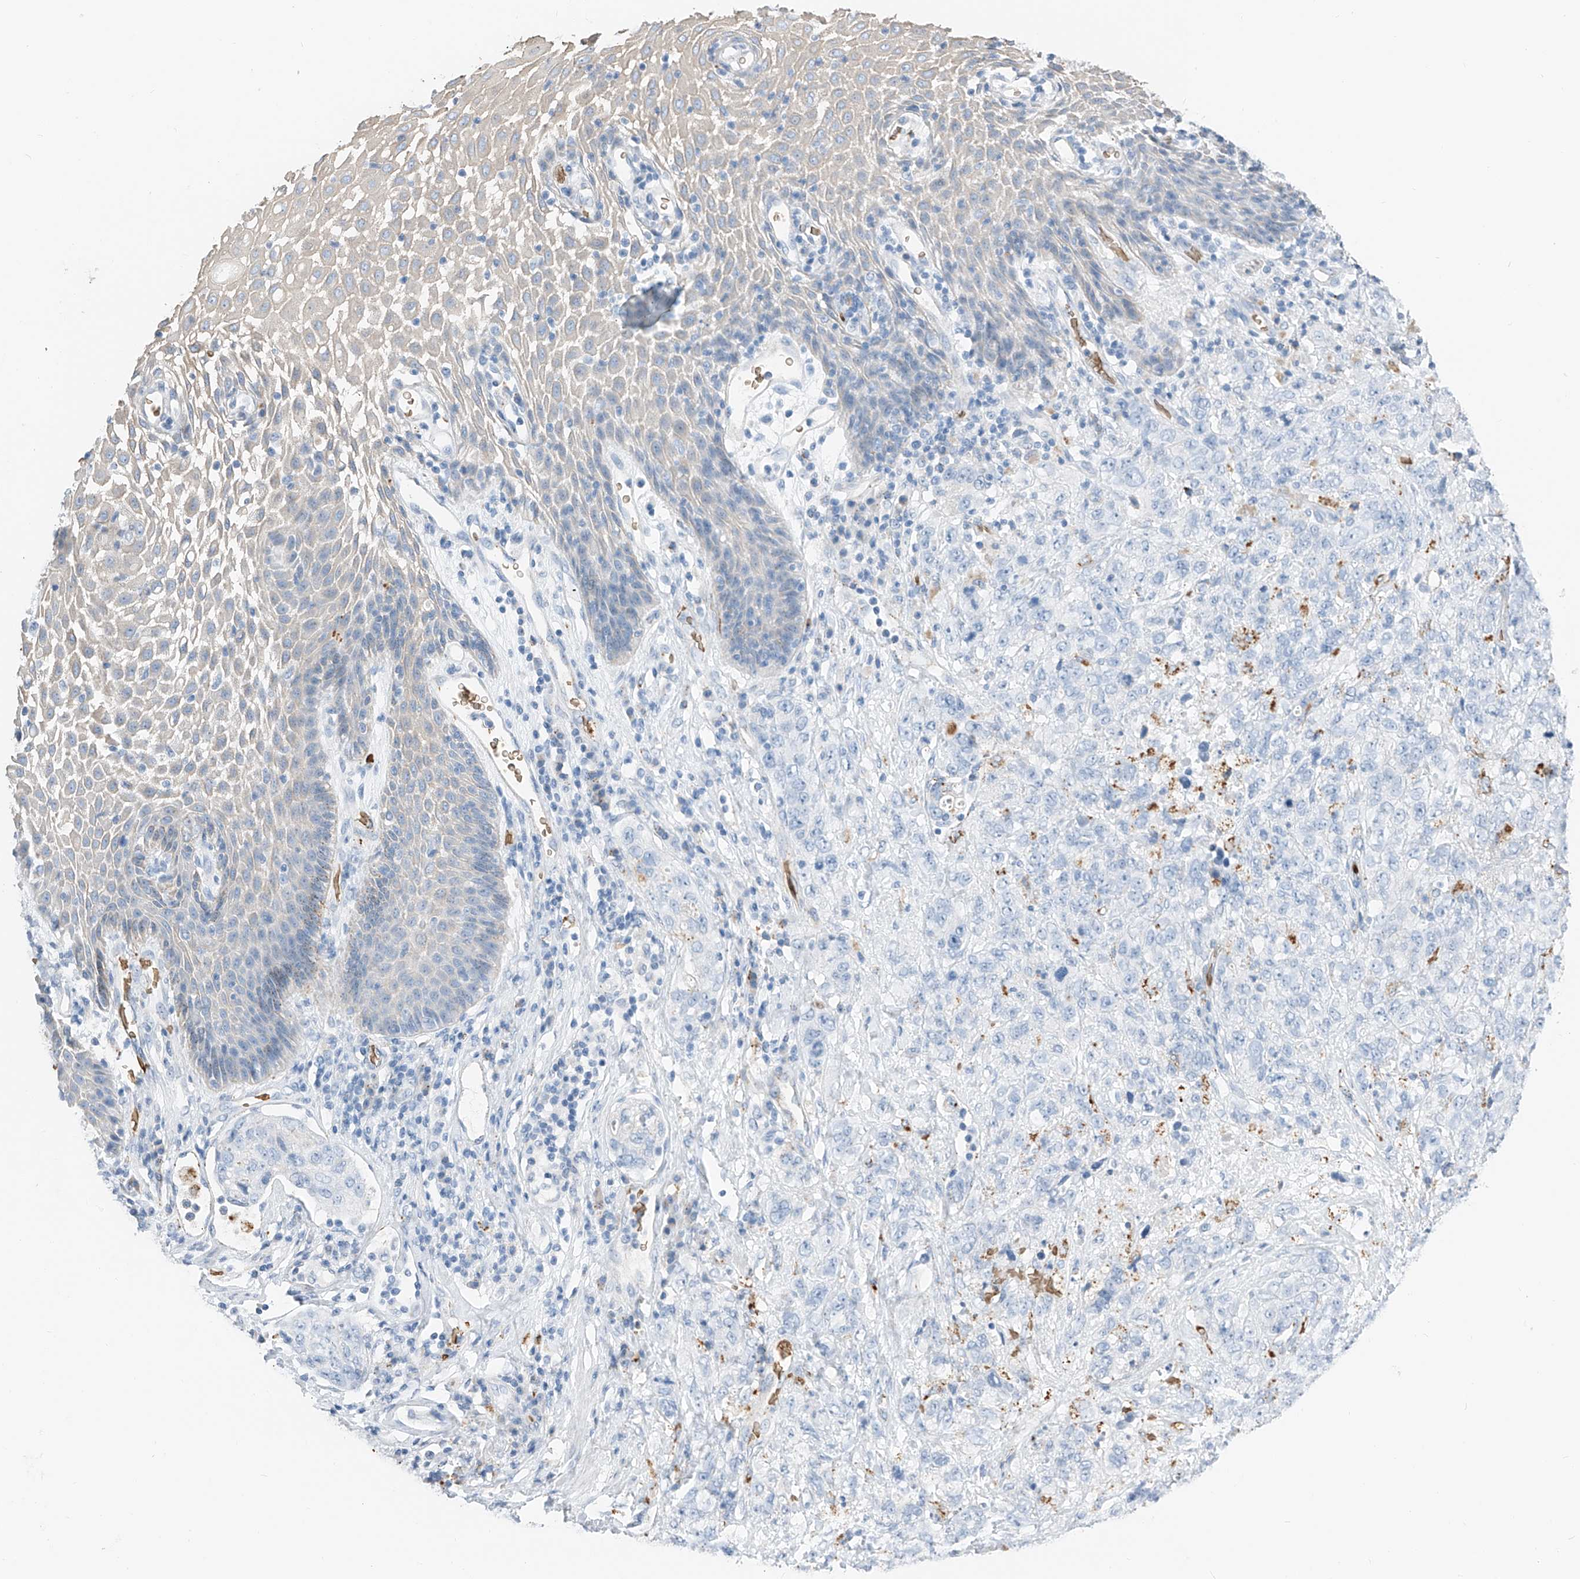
{"staining": {"intensity": "negative", "quantity": "none", "location": "none"}, "tissue": "stomach cancer", "cell_type": "Tumor cells", "image_type": "cancer", "snomed": [{"axis": "morphology", "description": "Adenocarcinoma, NOS"}, {"axis": "topography", "description": "Stomach"}], "caption": "There is no significant positivity in tumor cells of stomach cancer.", "gene": "PRSS23", "patient": {"sex": "male", "age": 48}}